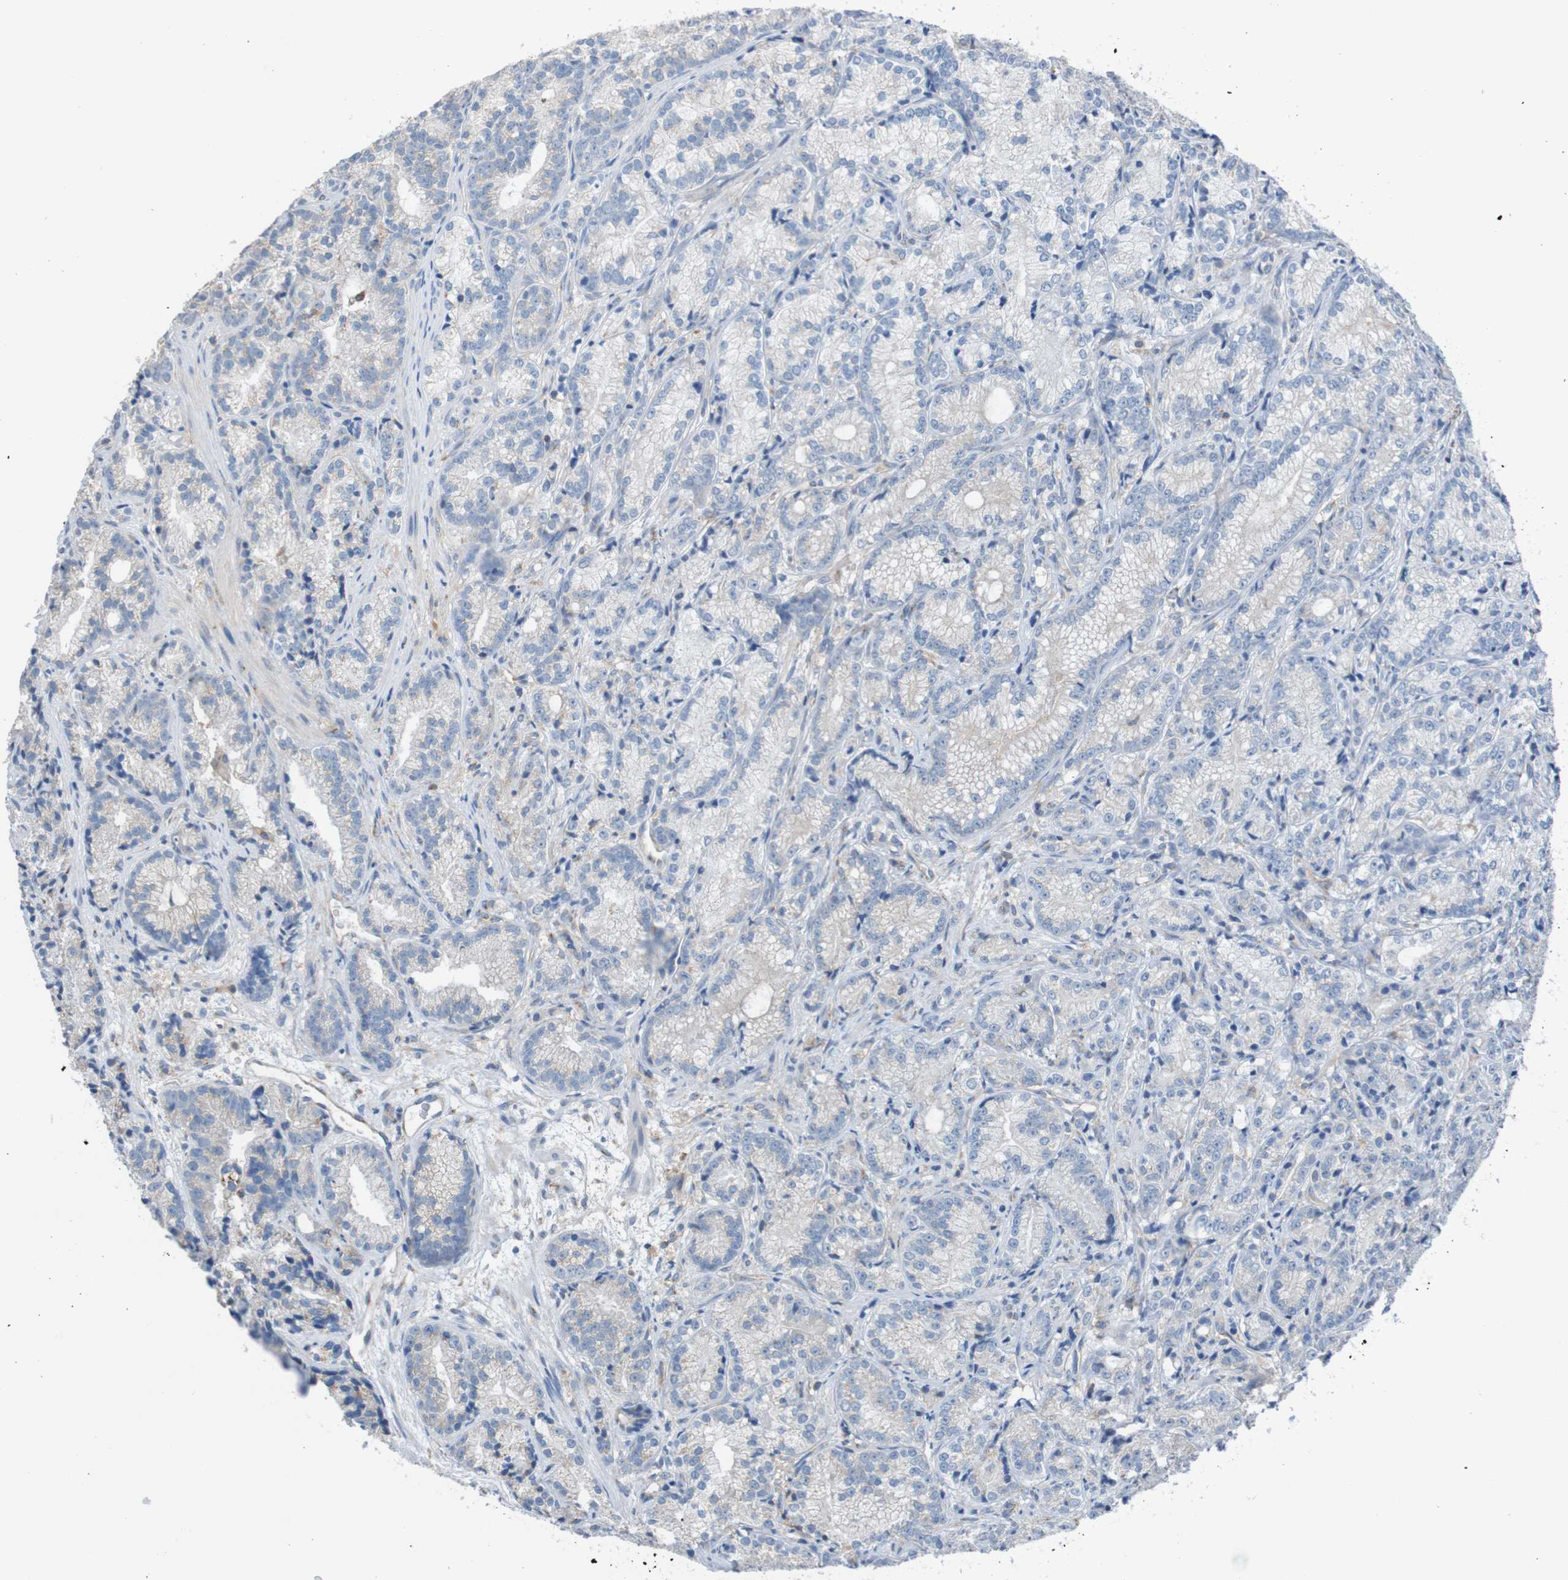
{"staining": {"intensity": "negative", "quantity": "none", "location": "none"}, "tissue": "prostate cancer", "cell_type": "Tumor cells", "image_type": "cancer", "snomed": [{"axis": "morphology", "description": "Adenocarcinoma, Low grade"}, {"axis": "topography", "description": "Prostate"}], "caption": "Immunohistochemistry (IHC) photomicrograph of neoplastic tissue: prostate cancer stained with DAB (3,3'-diaminobenzidine) exhibits no significant protein expression in tumor cells.", "gene": "MINAR1", "patient": {"sex": "male", "age": 89}}